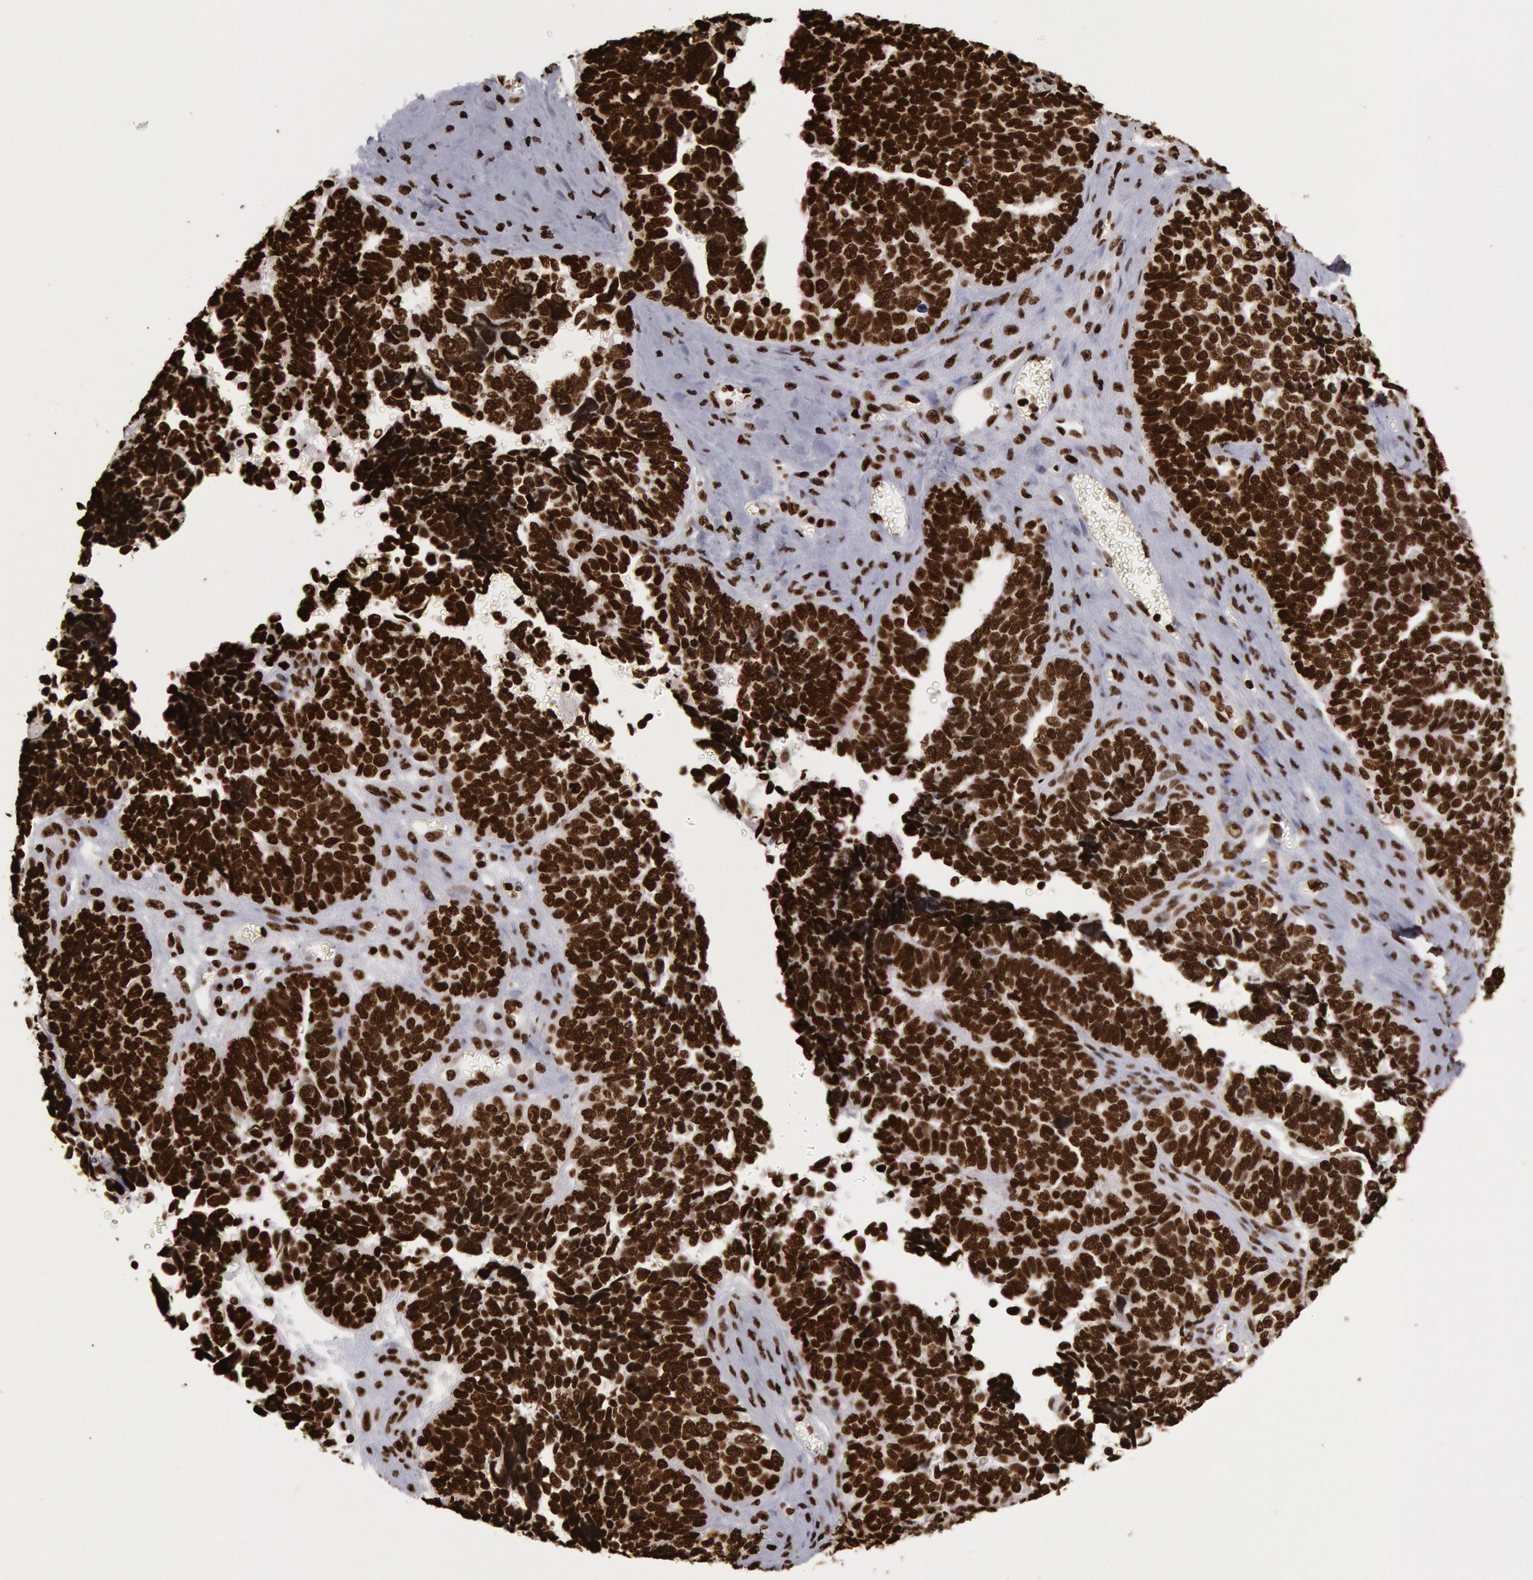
{"staining": {"intensity": "strong", "quantity": ">75%", "location": "nuclear"}, "tissue": "ovarian cancer", "cell_type": "Tumor cells", "image_type": "cancer", "snomed": [{"axis": "morphology", "description": "Cystadenocarcinoma, serous, NOS"}, {"axis": "topography", "description": "Ovary"}], "caption": "Protein staining shows strong nuclear expression in about >75% of tumor cells in ovarian cancer. (DAB IHC with brightfield microscopy, high magnification).", "gene": "H3-4", "patient": {"sex": "female", "age": 77}}